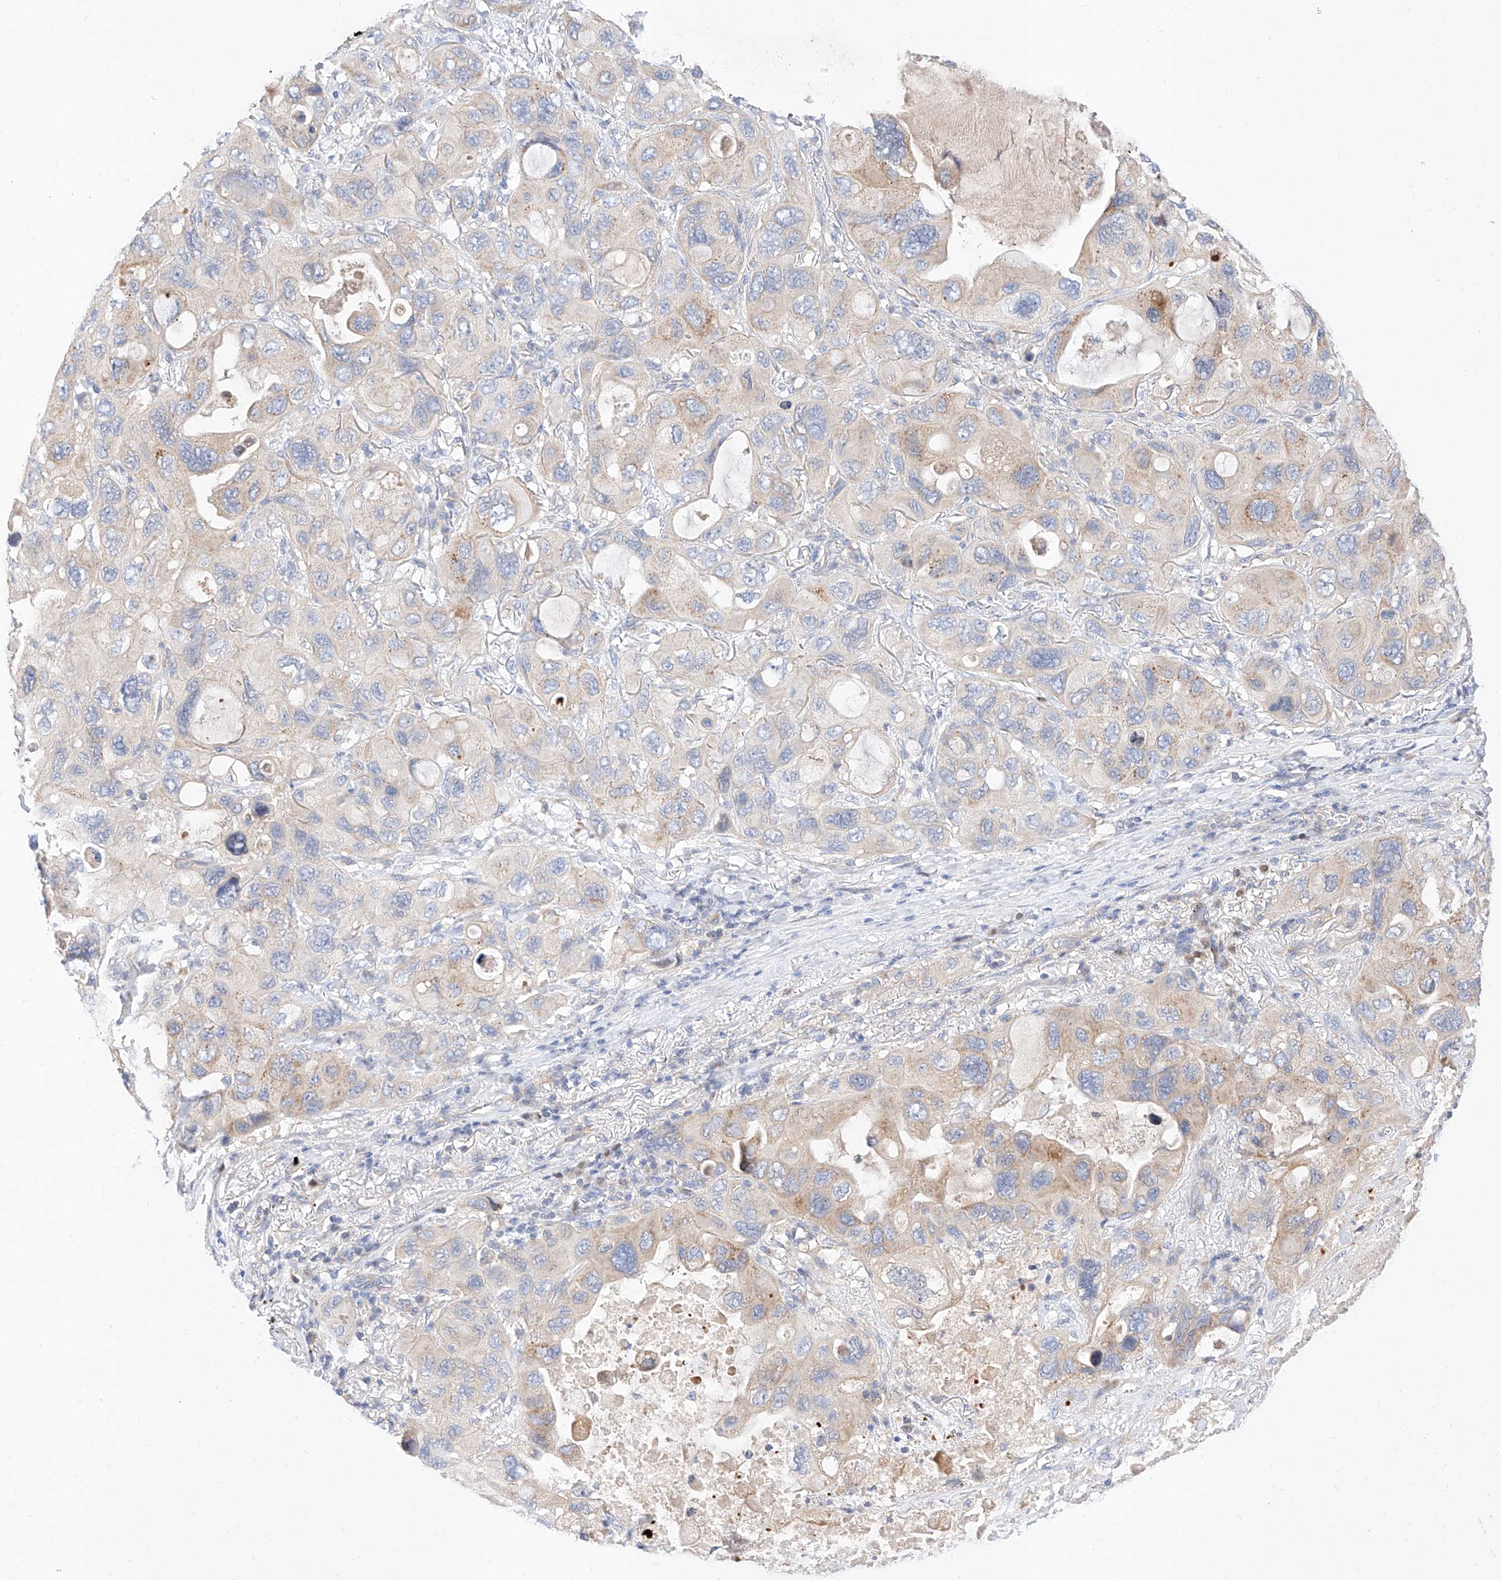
{"staining": {"intensity": "moderate", "quantity": "<25%", "location": "cytoplasmic/membranous"}, "tissue": "lung cancer", "cell_type": "Tumor cells", "image_type": "cancer", "snomed": [{"axis": "morphology", "description": "Squamous cell carcinoma, NOS"}, {"axis": "topography", "description": "Lung"}], "caption": "This photomicrograph exhibits immunohistochemistry (IHC) staining of lung cancer (squamous cell carcinoma), with low moderate cytoplasmic/membranous expression in about <25% of tumor cells.", "gene": "C6orf118", "patient": {"sex": "female", "age": 73}}